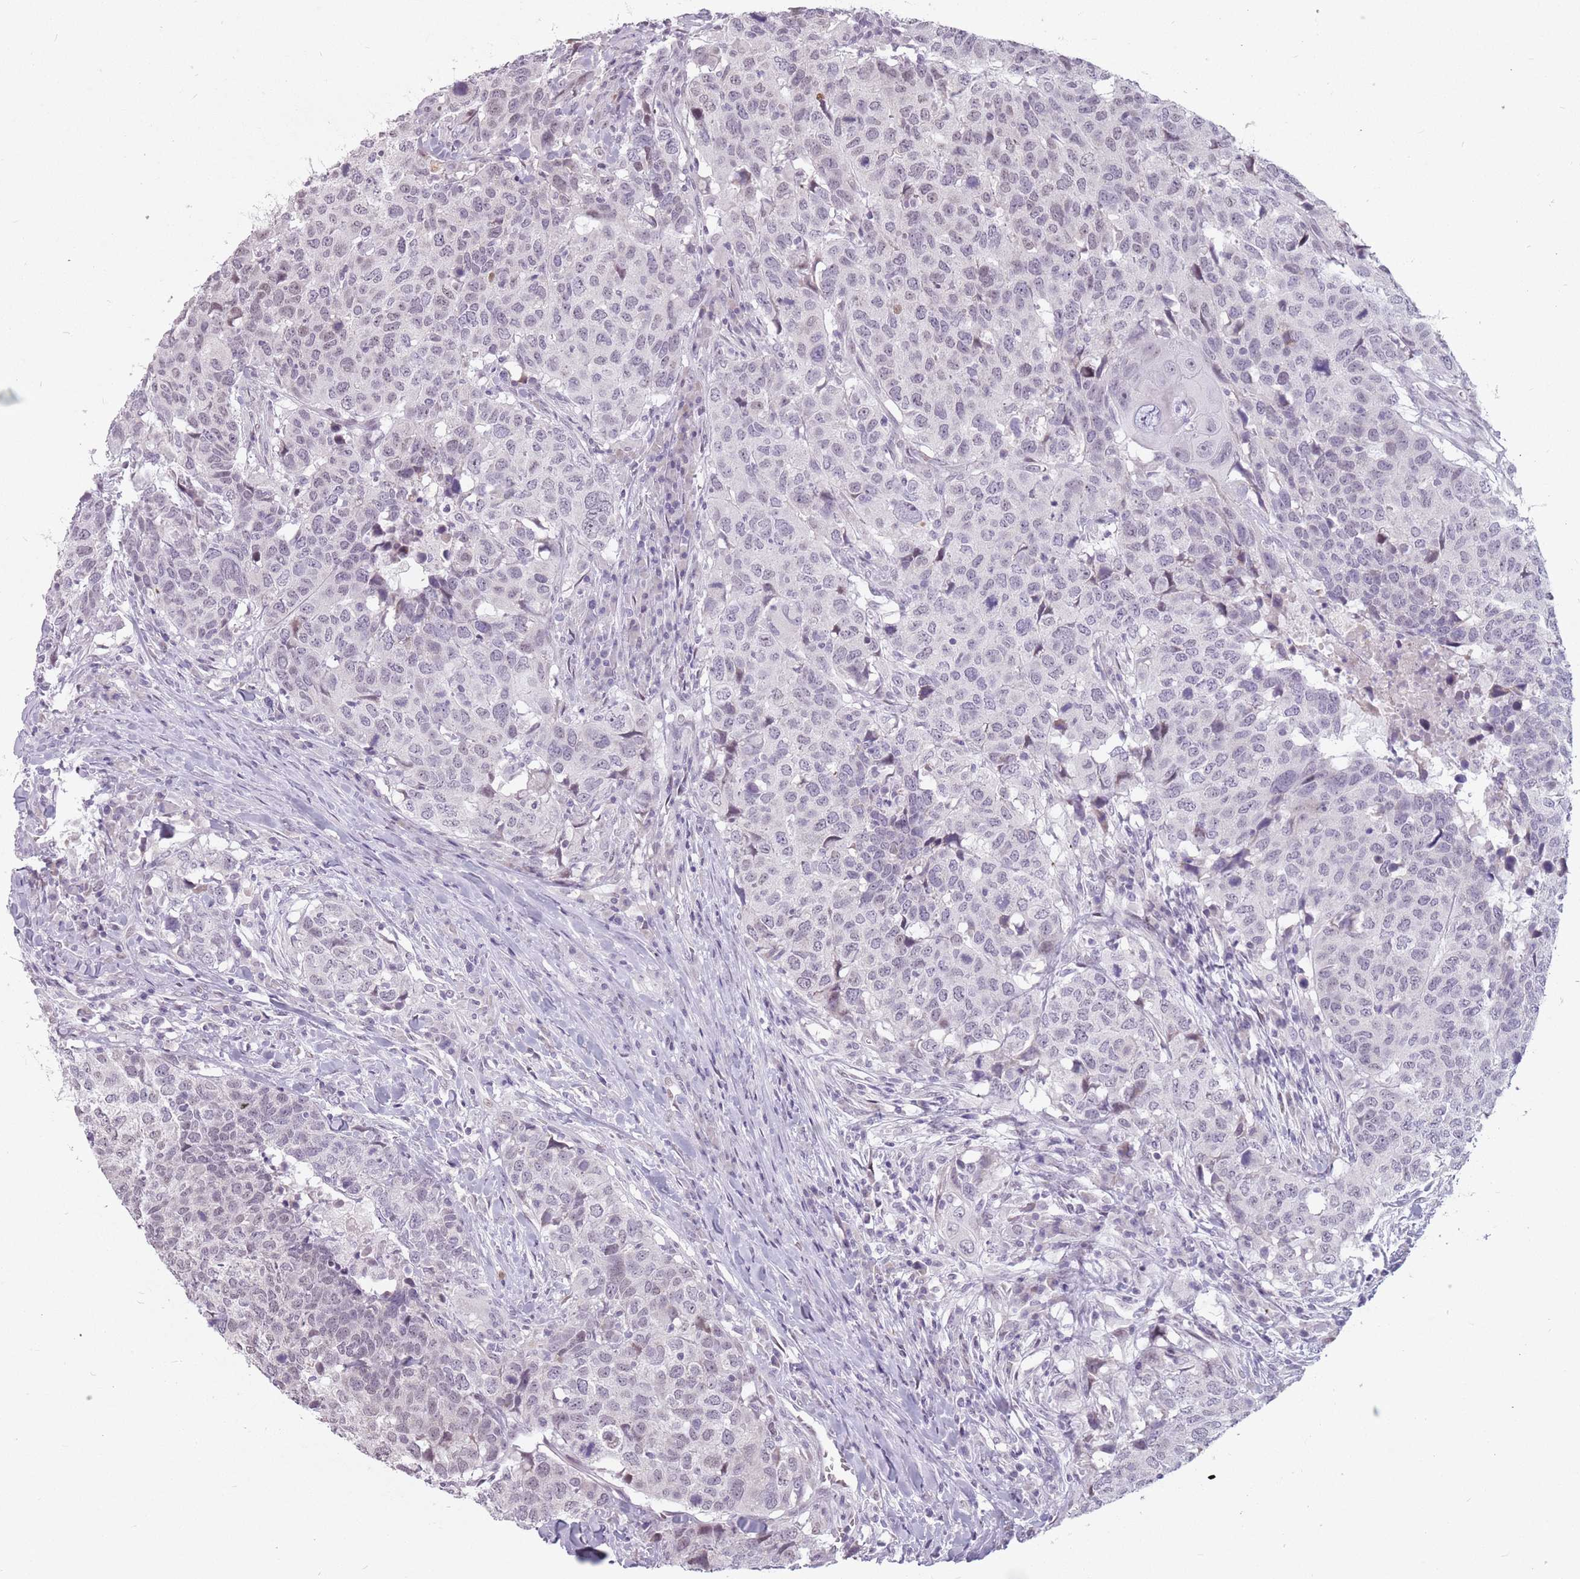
{"staining": {"intensity": "weak", "quantity": "<25%", "location": "nuclear"}, "tissue": "head and neck cancer", "cell_type": "Tumor cells", "image_type": "cancer", "snomed": [{"axis": "morphology", "description": "Normal tissue, NOS"}, {"axis": "morphology", "description": "Squamous cell carcinoma, NOS"}, {"axis": "topography", "description": "Skeletal muscle"}, {"axis": "topography", "description": "Vascular tissue"}, {"axis": "topography", "description": "Peripheral nerve tissue"}, {"axis": "topography", "description": "Head-Neck"}], "caption": "An image of head and neck squamous cell carcinoma stained for a protein shows no brown staining in tumor cells.", "gene": "PTCHD1", "patient": {"sex": "male", "age": 66}}